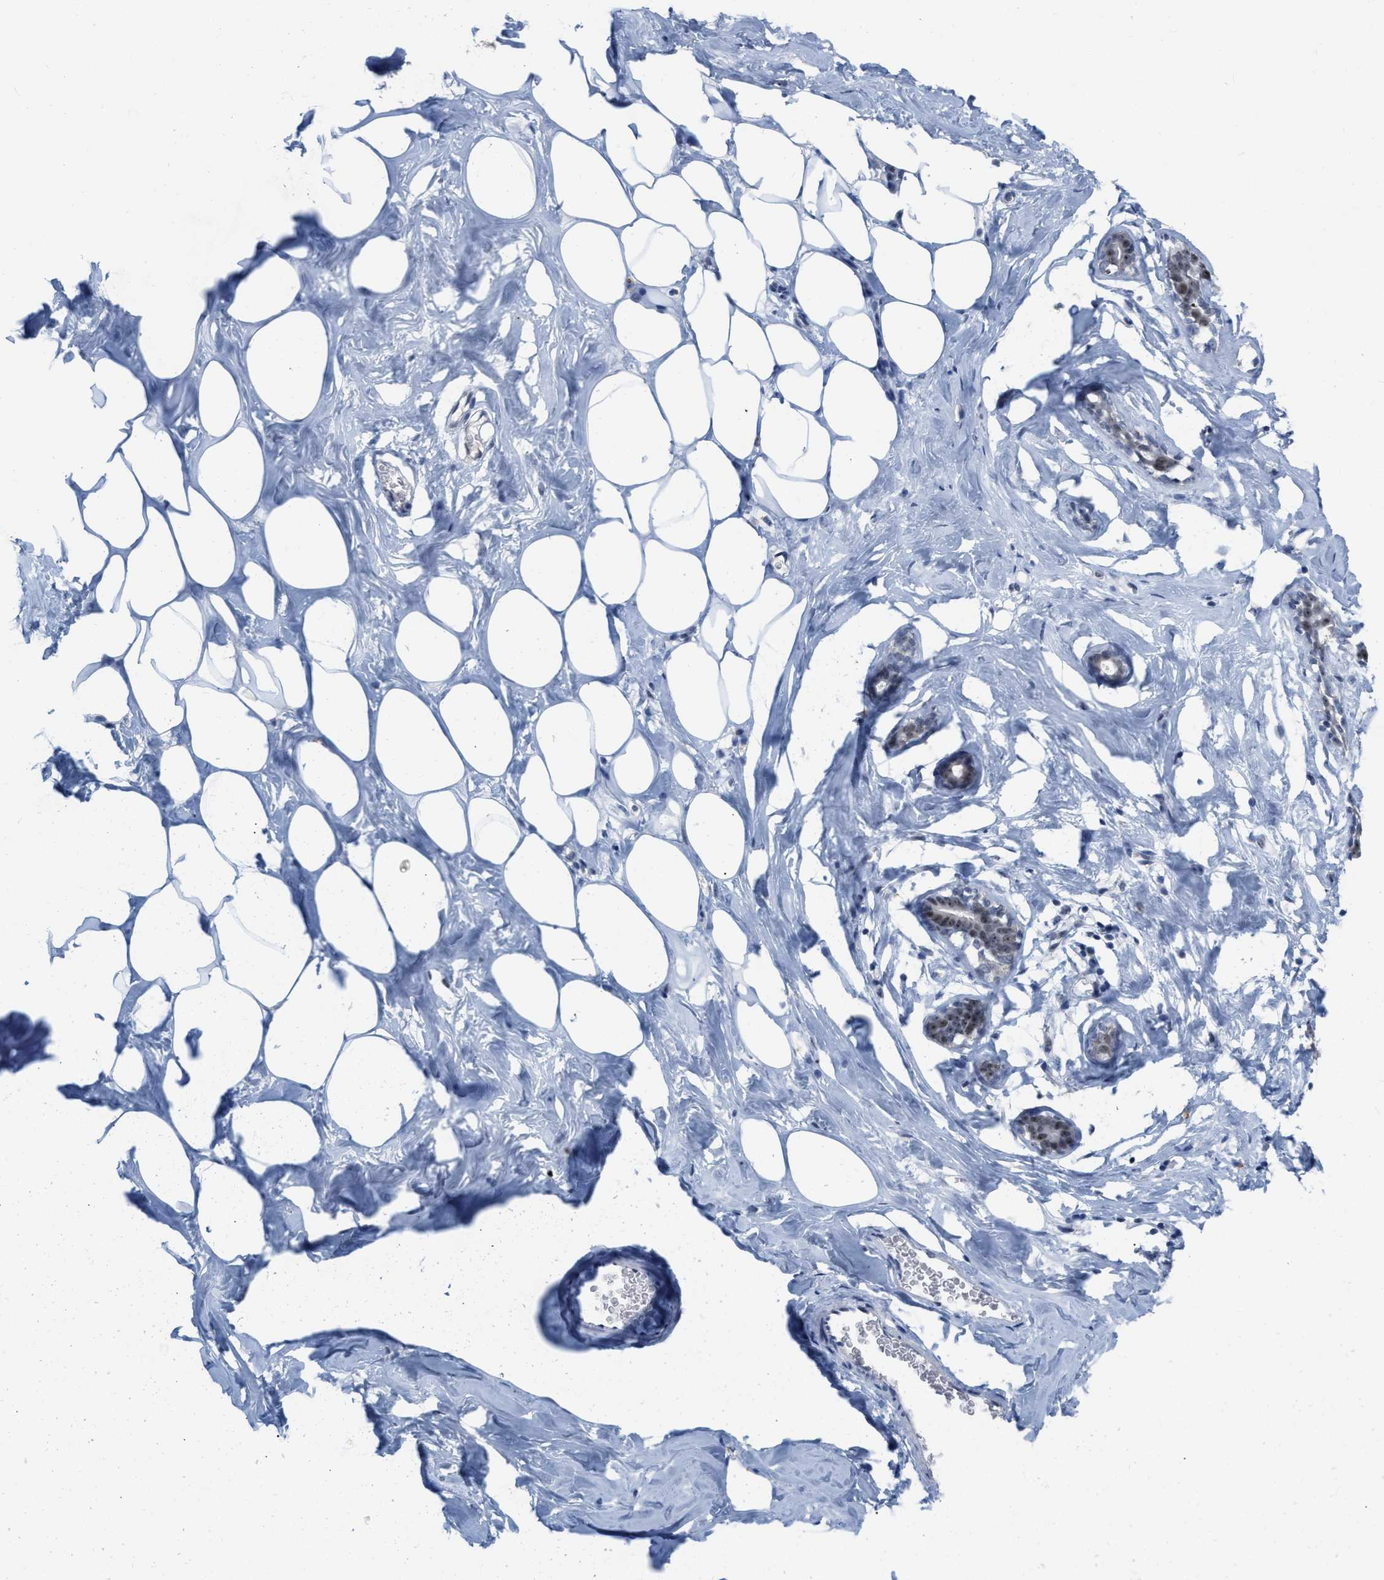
{"staining": {"intensity": "weak", "quantity": "<25%", "location": "nuclear"}, "tissue": "adipose tissue", "cell_type": "Adipocytes", "image_type": "normal", "snomed": [{"axis": "morphology", "description": "Normal tissue, NOS"}, {"axis": "morphology", "description": "Fibrosis, NOS"}, {"axis": "topography", "description": "Breast"}, {"axis": "topography", "description": "Adipose tissue"}], "caption": "This is an IHC image of normal human adipose tissue. There is no expression in adipocytes.", "gene": "ELAC2", "patient": {"sex": "female", "age": 39}}